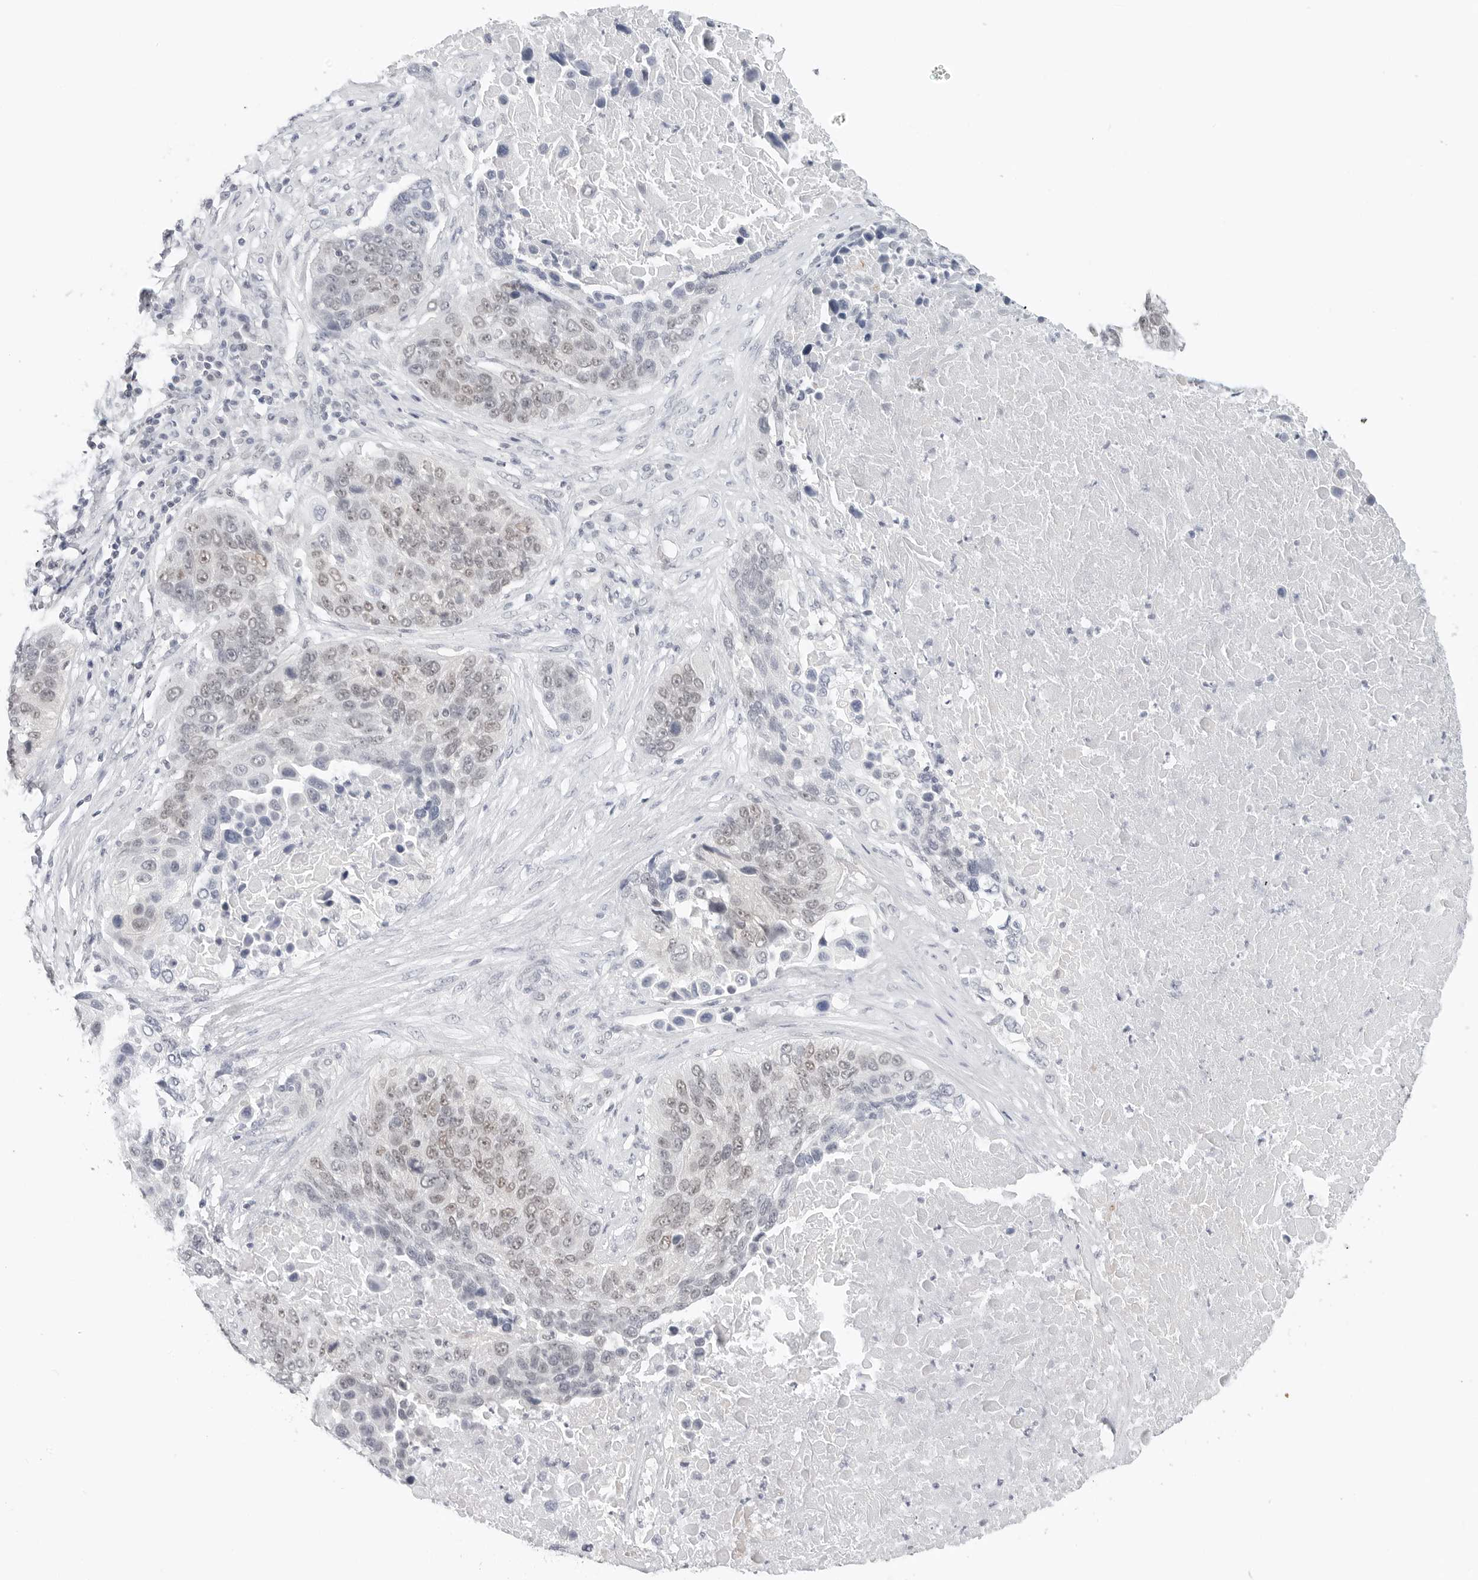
{"staining": {"intensity": "weak", "quantity": "25%-75%", "location": "nuclear"}, "tissue": "lung cancer", "cell_type": "Tumor cells", "image_type": "cancer", "snomed": [{"axis": "morphology", "description": "Squamous cell carcinoma, NOS"}, {"axis": "topography", "description": "Lung"}], "caption": "Lung squamous cell carcinoma stained with a protein marker reveals weak staining in tumor cells.", "gene": "TSEN2", "patient": {"sex": "male", "age": 66}}